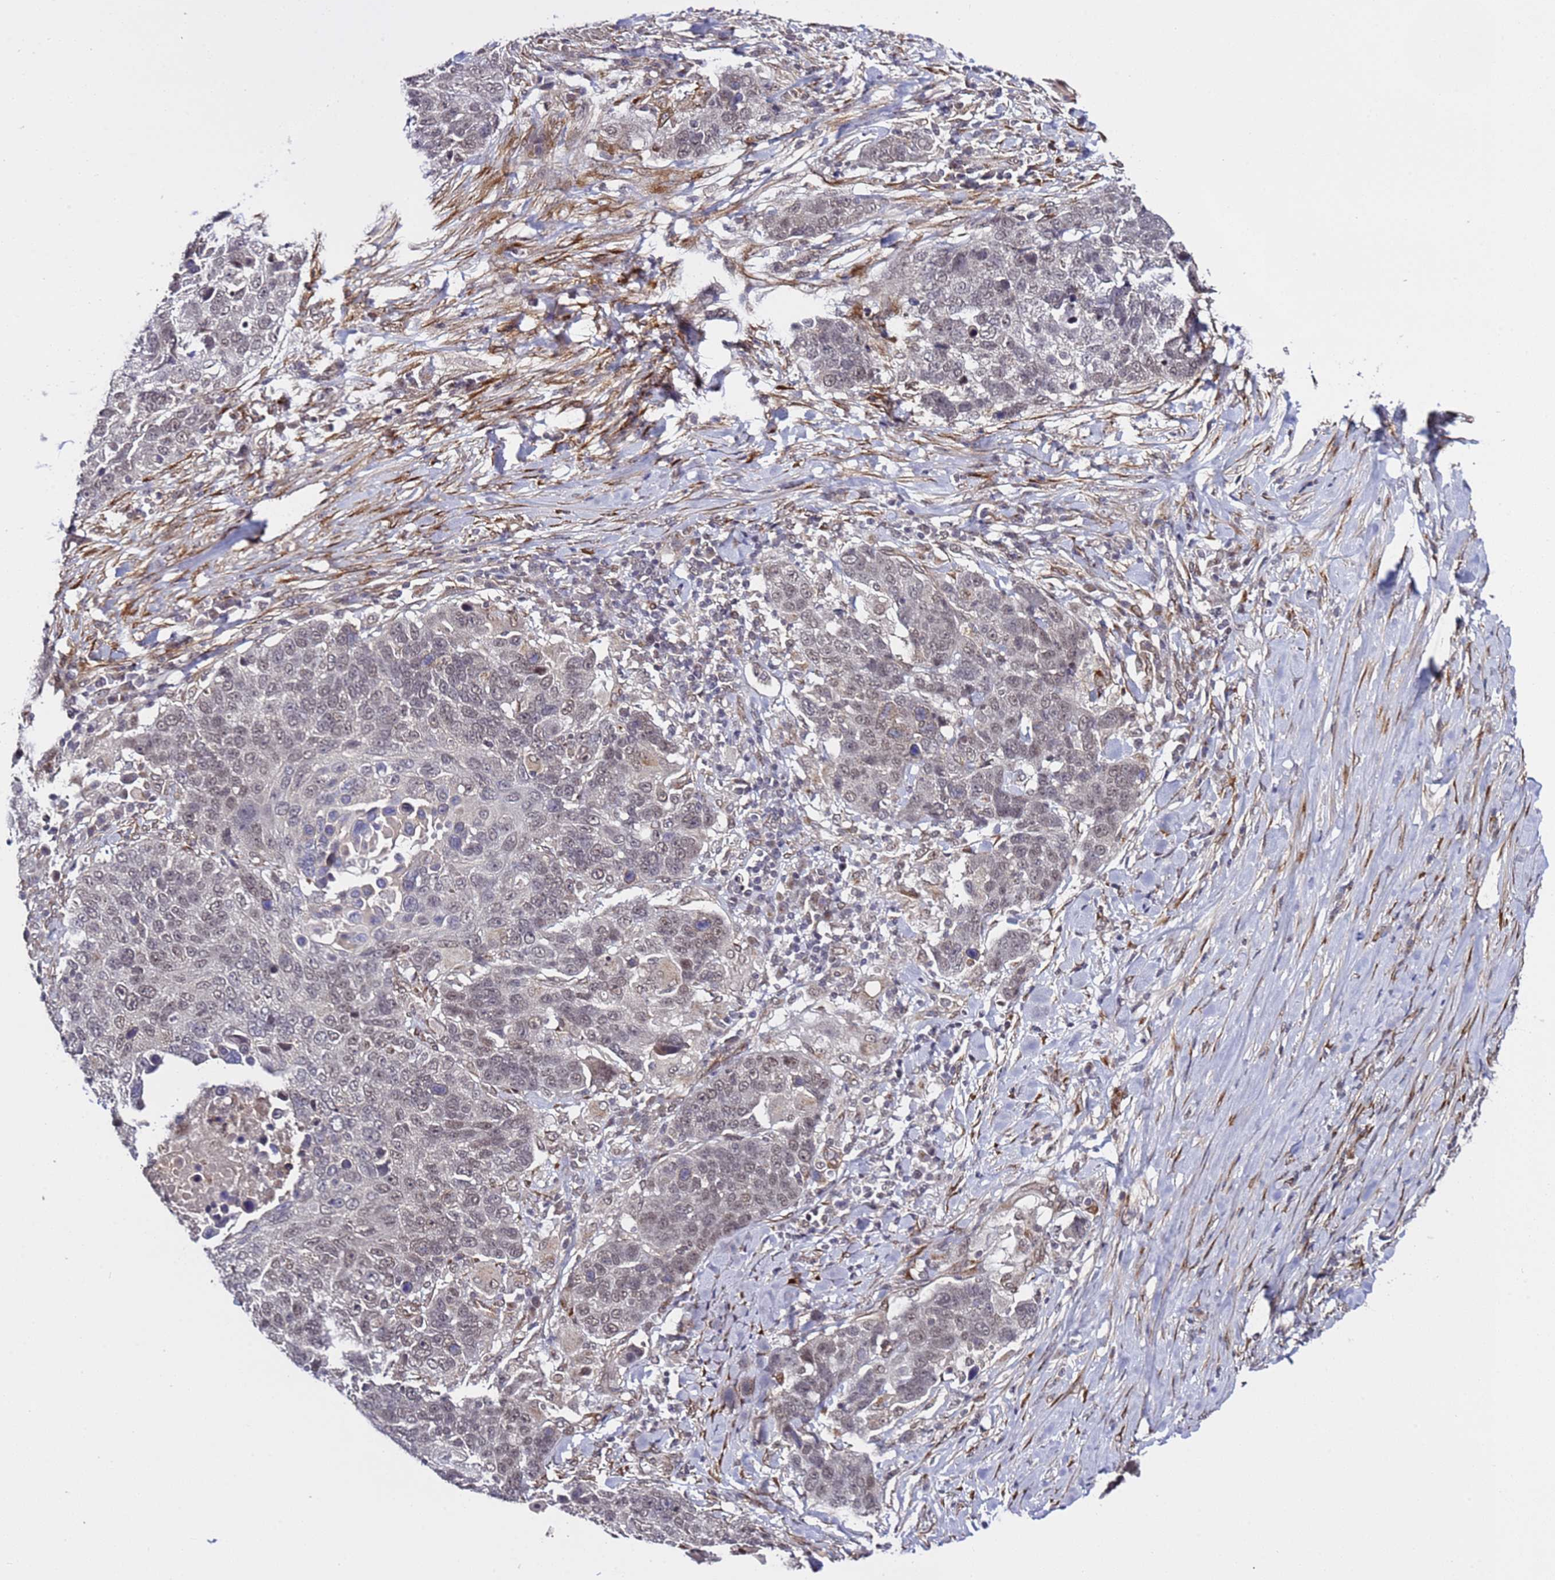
{"staining": {"intensity": "weak", "quantity": "25%-75%", "location": "nuclear"}, "tissue": "lung cancer", "cell_type": "Tumor cells", "image_type": "cancer", "snomed": [{"axis": "morphology", "description": "Normal tissue, NOS"}, {"axis": "morphology", "description": "Squamous cell carcinoma, NOS"}, {"axis": "topography", "description": "Lymph node"}, {"axis": "topography", "description": "Lung"}], "caption": "Protein positivity by IHC demonstrates weak nuclear expression in approximately 25%-75% of tumor cells in lung cancer.", "gene": "POLR2D", "patient": {"sex": "male", "age": 66}}